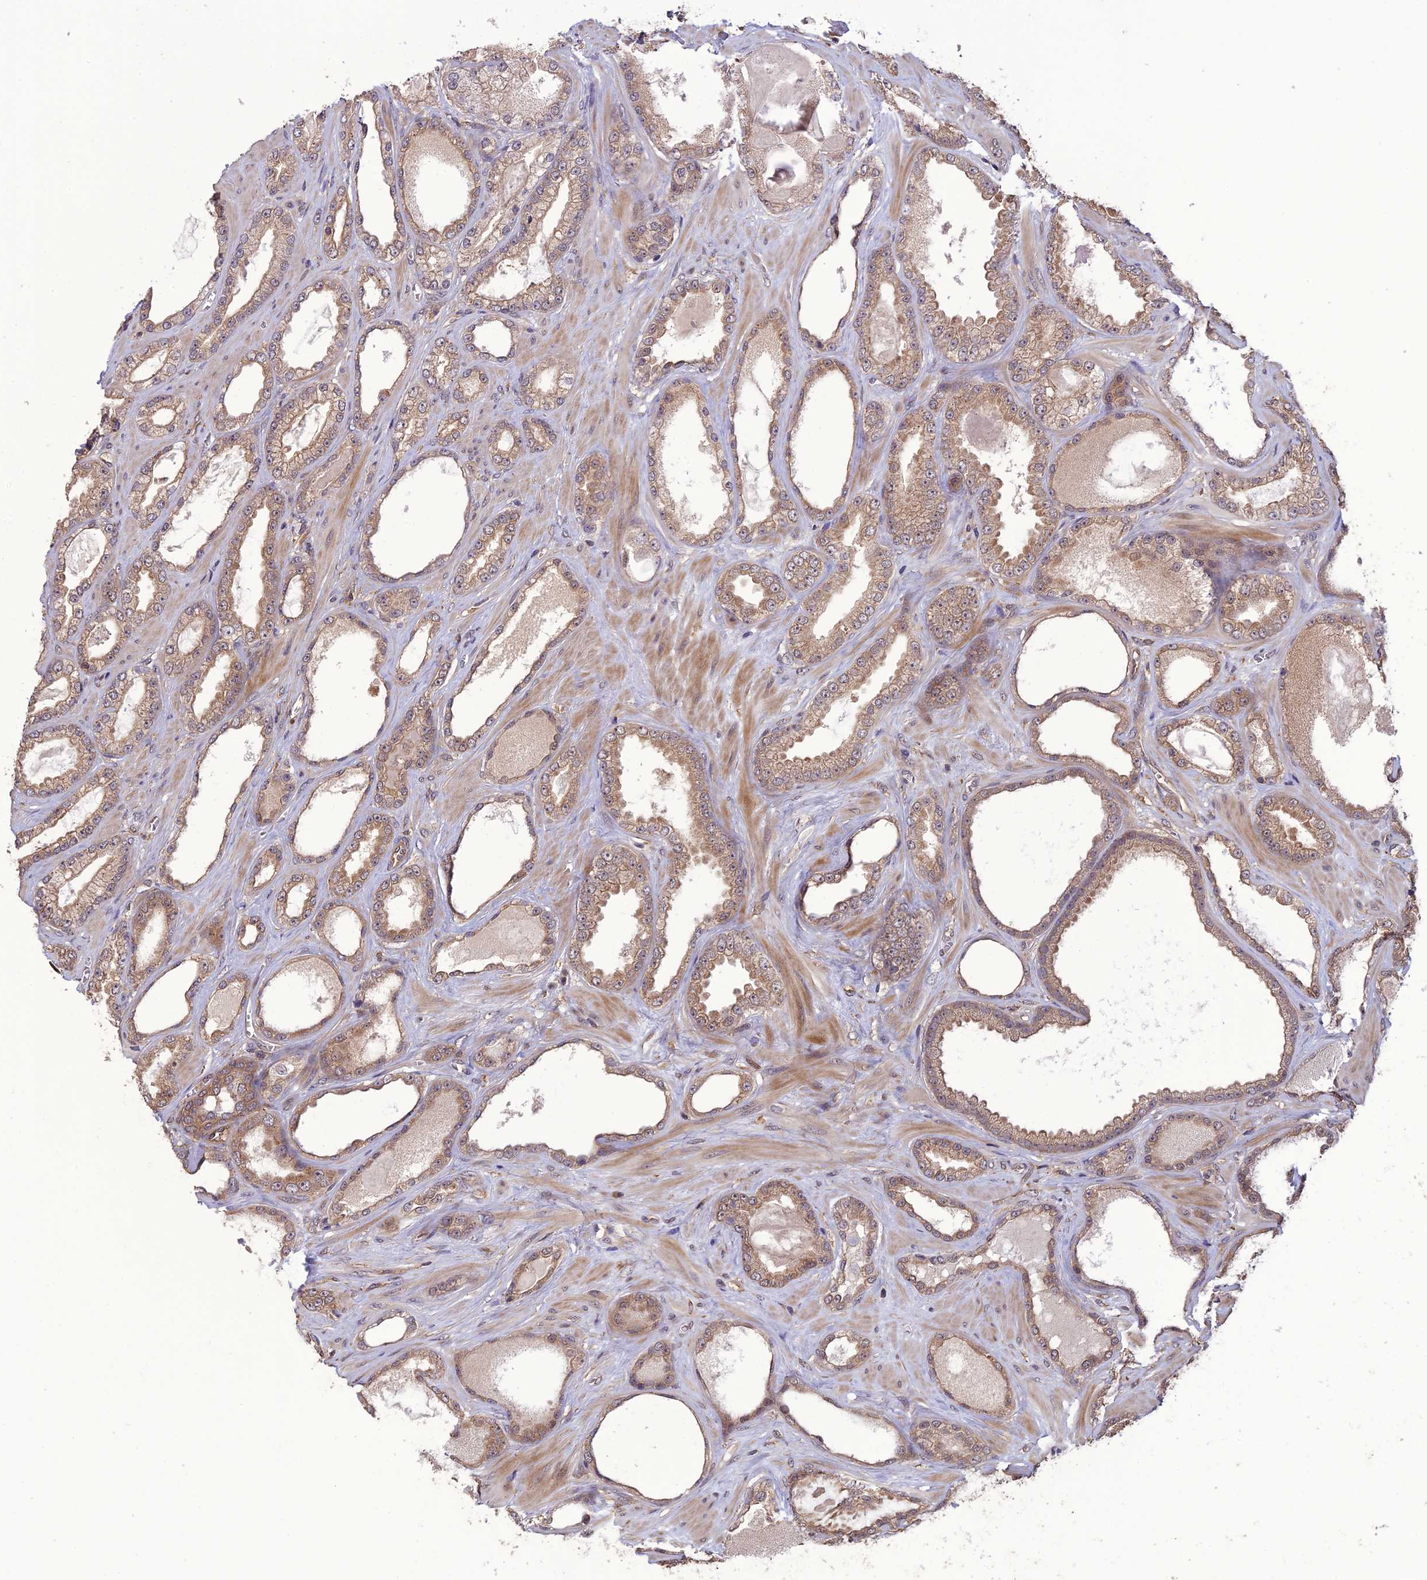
{"staining": {"intensity": "weak", "quantity": ">75%", "location": "cytoplasmic/membranous"}, "tissue": "prostate cancer", "cell_type": "Tumor cells", "image_type": "cancer", "snomed": [{"axis": "morphology", "description": "Adenocarcinoma, Low grade"}, {"axis": "topography", "description": "Prostate"}], "caption": "Immunohistochemical staining of prostate adenocarcinoma (low-grade) reveals low levels of weak cytoplasmic/membranous protein positivity in approximately >75% of tumor cells. Using DAB (brown) and hematoxylin (blue) stains, captured at high magnification using brightfield microscopy.", "gene": "LIN37", "patient": {"sex": "male", "age": 57}}